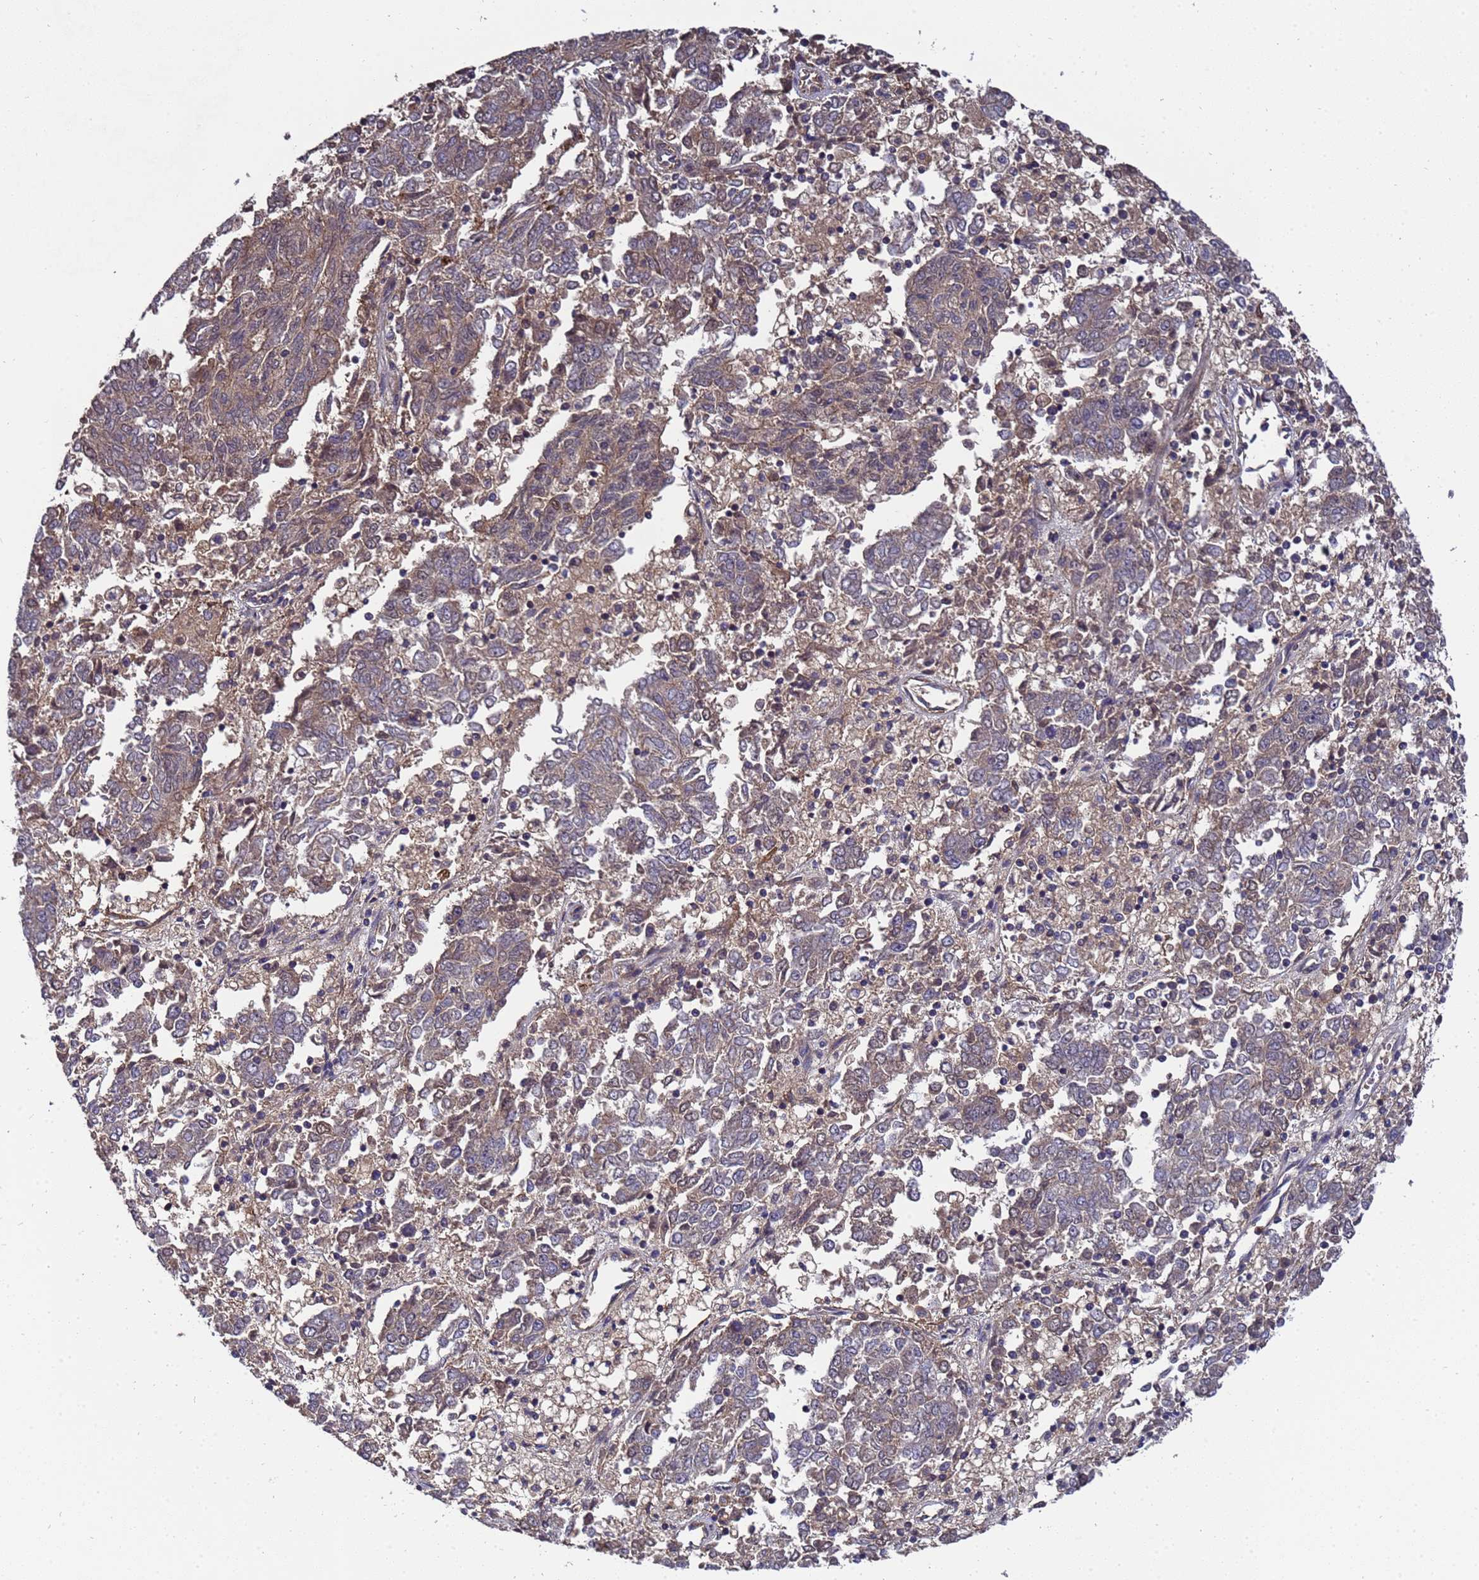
{"staining": {"intensity": "weak", "quantity": ">75%", "location": "cytoplasmic/membranous"}, "tissue": "endometrial cancer", "cell_type": "Tumor cells", "image_type": "cancer", "snomed": [{"axis": "morphology", "description": "Adenocarcinoma, NOS"}, {"axis": "topography", "description": "Endometrium"}], "caption": "A high-resolution histopathology image shows immunohistochemistry (IHC) staining of adenocarcinoma (endometrial), which reveals weak cytoplasmic/membranous staining in about >75% of tumor cells. (DAB IHC with brightfield microscopy, high magnification).", "gene": "GSTCD", "patient": {"sex": "female", "age": 80}}